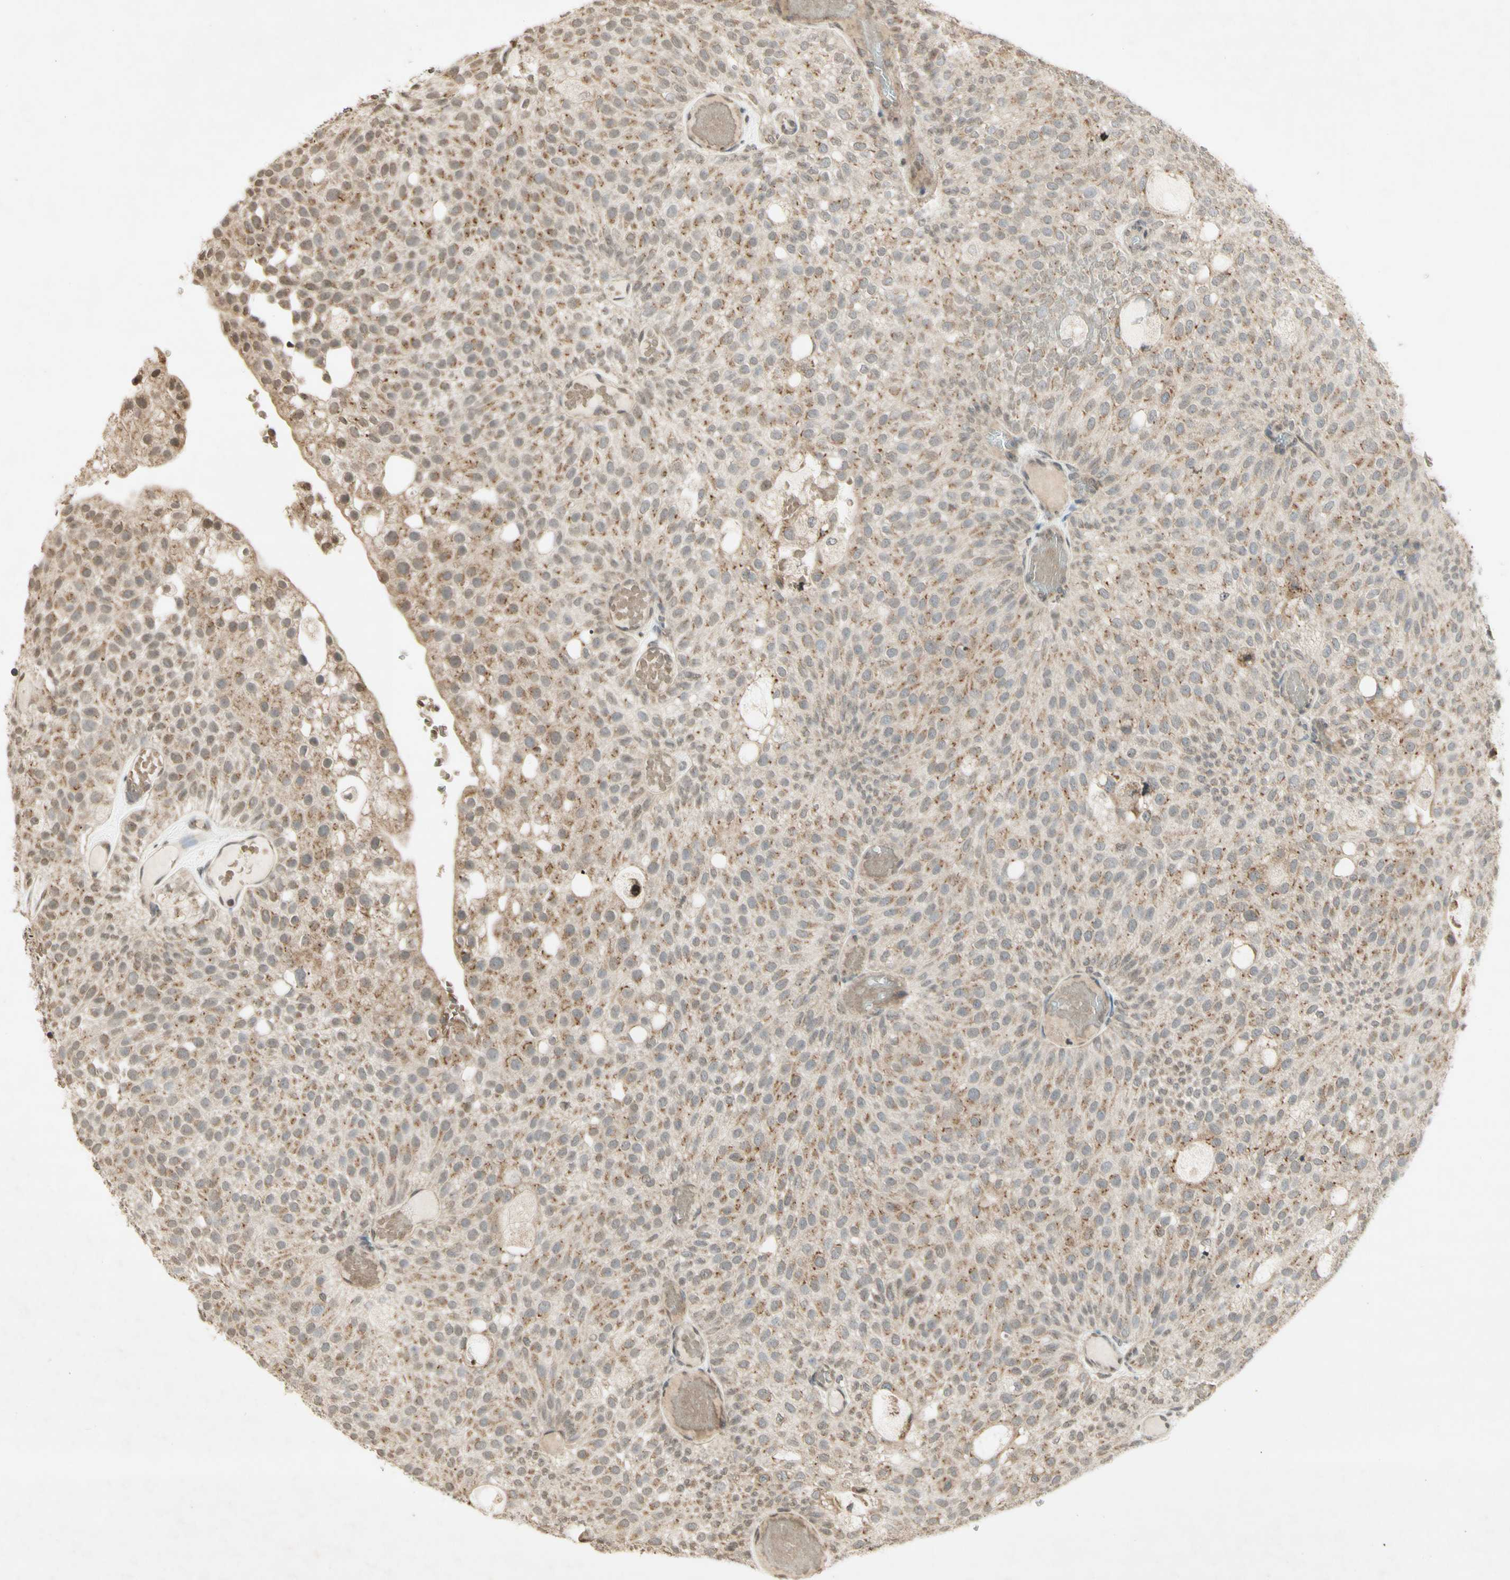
{"staining": {"intensity": "moderate", "quantity": ">75%", "location": "cytoplasmic/membranous"}, "tissue": "urothelial cancer", "cell_type": "Tumor cells", "image_type": "cancer", "snomed": [{"axis": "morphology", "description": "Urothelial carcinoma, Low grade"}, {"axis": "topography", "description": "Urinary bladder"}], "caption": "Immunohistochemical staining of human low-grade urothelial carcinoma demonstrates medium levels of moderate cytoplasmic/membranous protein positivity in approximately >75% of tumor cells.", "gene": "CCNI", "patient": {"sex": "male", "age": 78}}